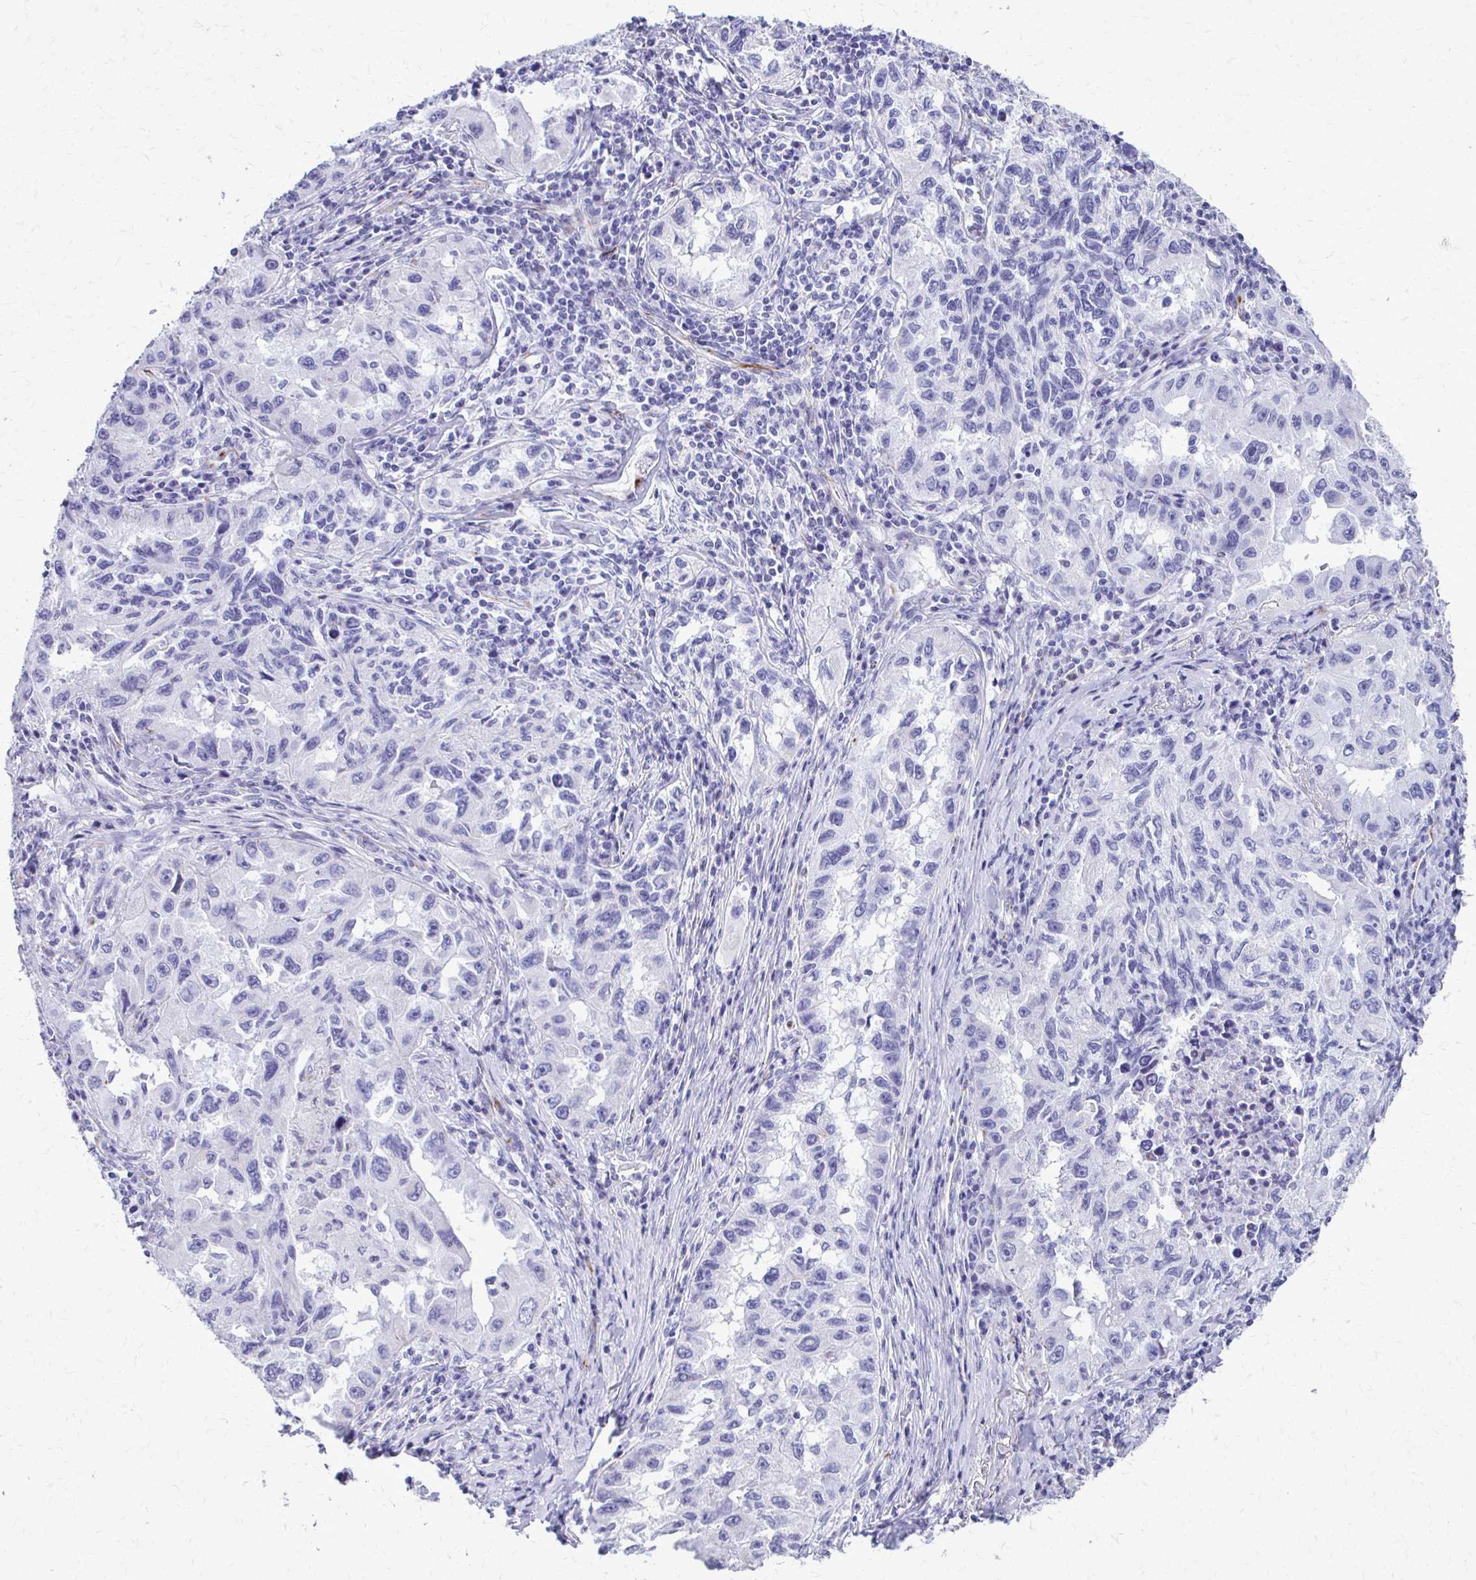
{"staining": {"intensity": "negative", "quantity": "none", "location": "none"}, "tissue": "lung cancer", "cell_type": "Tumor cells", "image_type": "cancer", "snomed": [{"axis": "morphology", "description": "Adenocarcinoma, NOS"}, {"axis": "topography", "description": "Lung"}], "caption": "DAB (3,3'-diaminobenzidine) immunohistochemical staining of human adenocarcinoma (lung) displays no significant staining in tumor cells.", "gene": "TRIM6", "patient": {"sex": "female", "age": 73}}